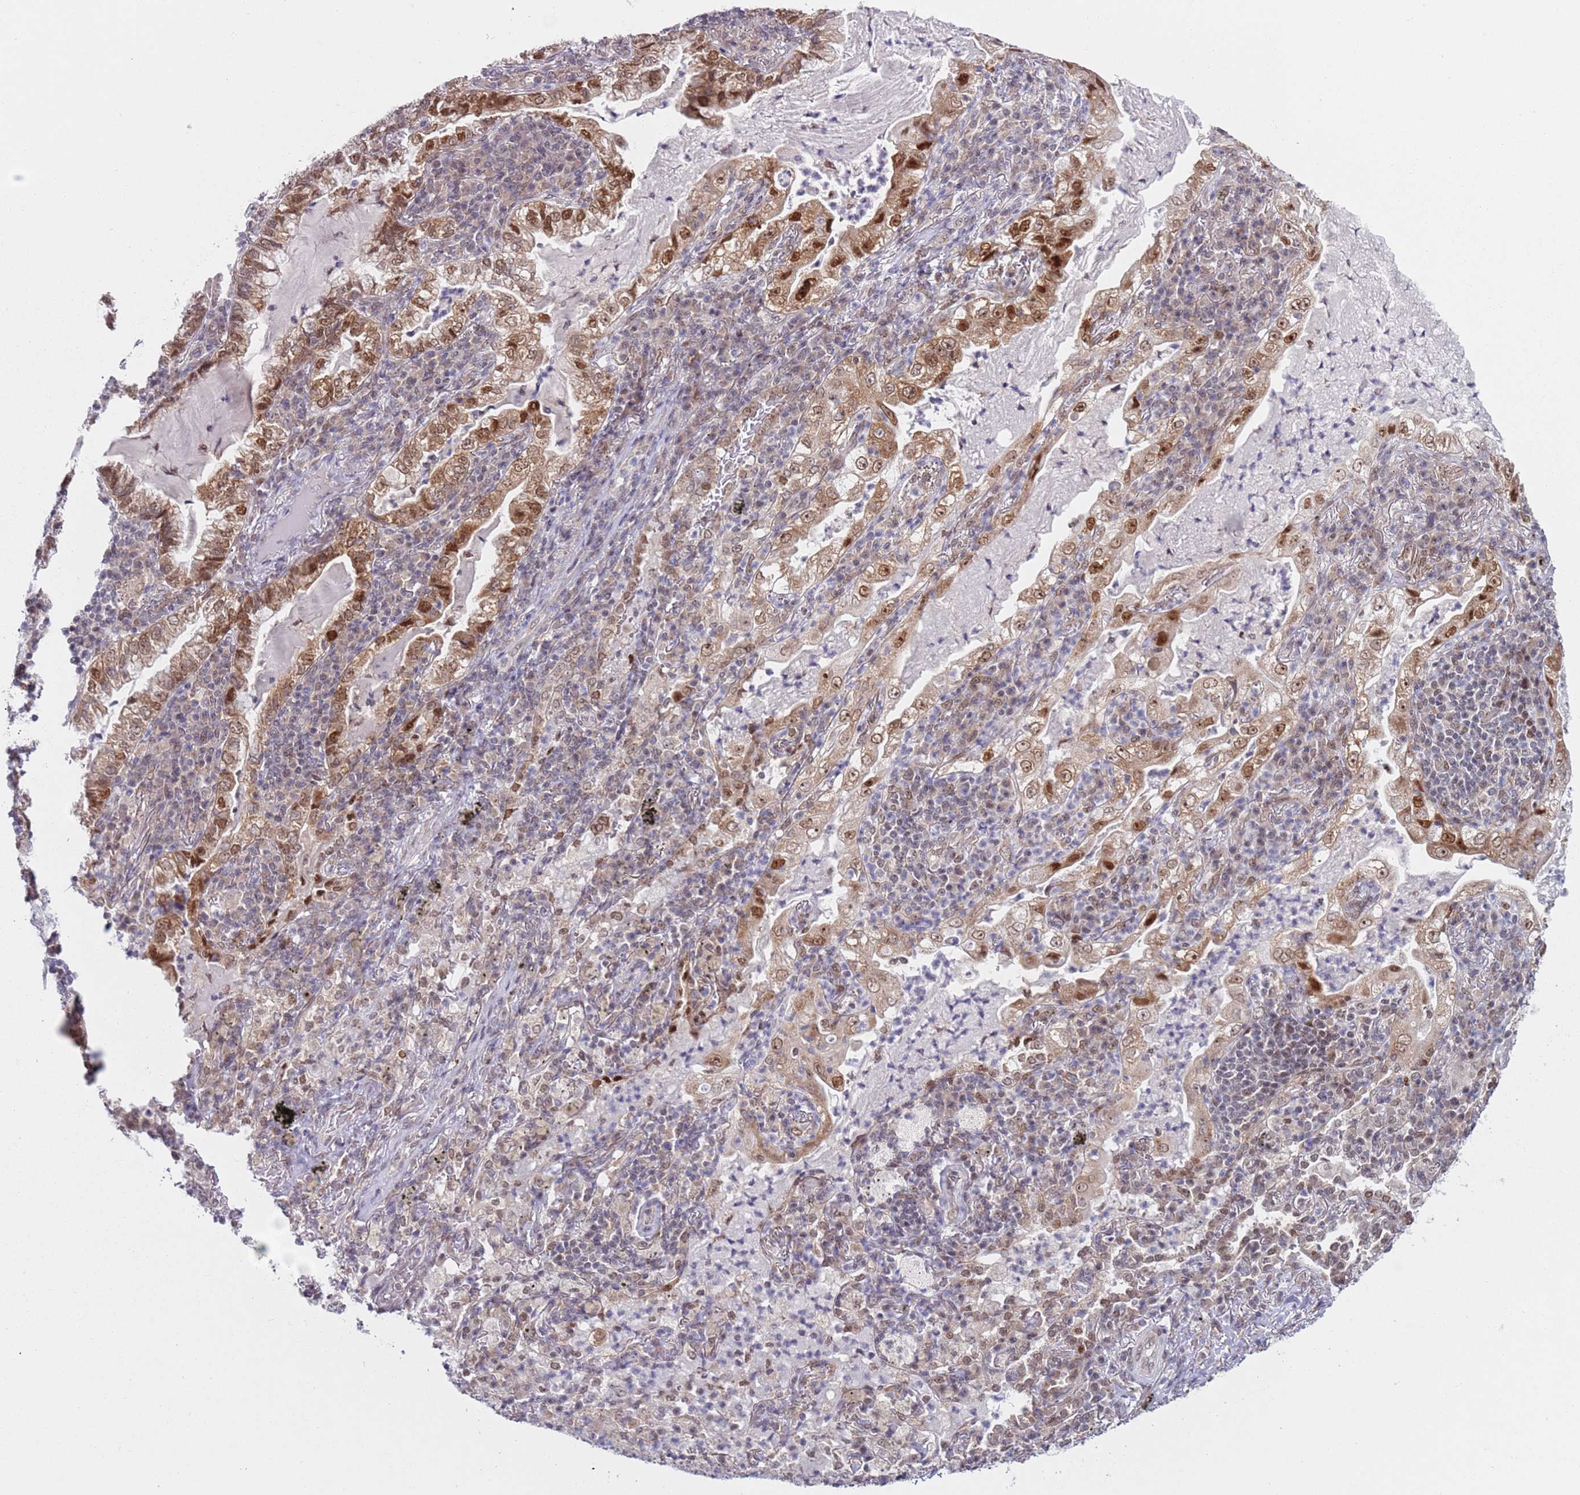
{"staining": {"intensity": "strong", "quantity": ">75%", "location": "nuclear"}, "tissue": "lung cancer", "cell_type": "Tumor cells", "image_type": "cancer", "snomed": [{"axis": "morphology", "description": "Adenocarcinoma, NOS"}, {"axis": "topography", "description": "Lung"}], "caption": "Immunohistochemical staining of adenocarcinoma (lung) displays high levels of strong nuclear protein positivity in approximately >75% of tumor cells.", "gene": "SLC25A32", "patient": {"sex": "female", "age": 73}}